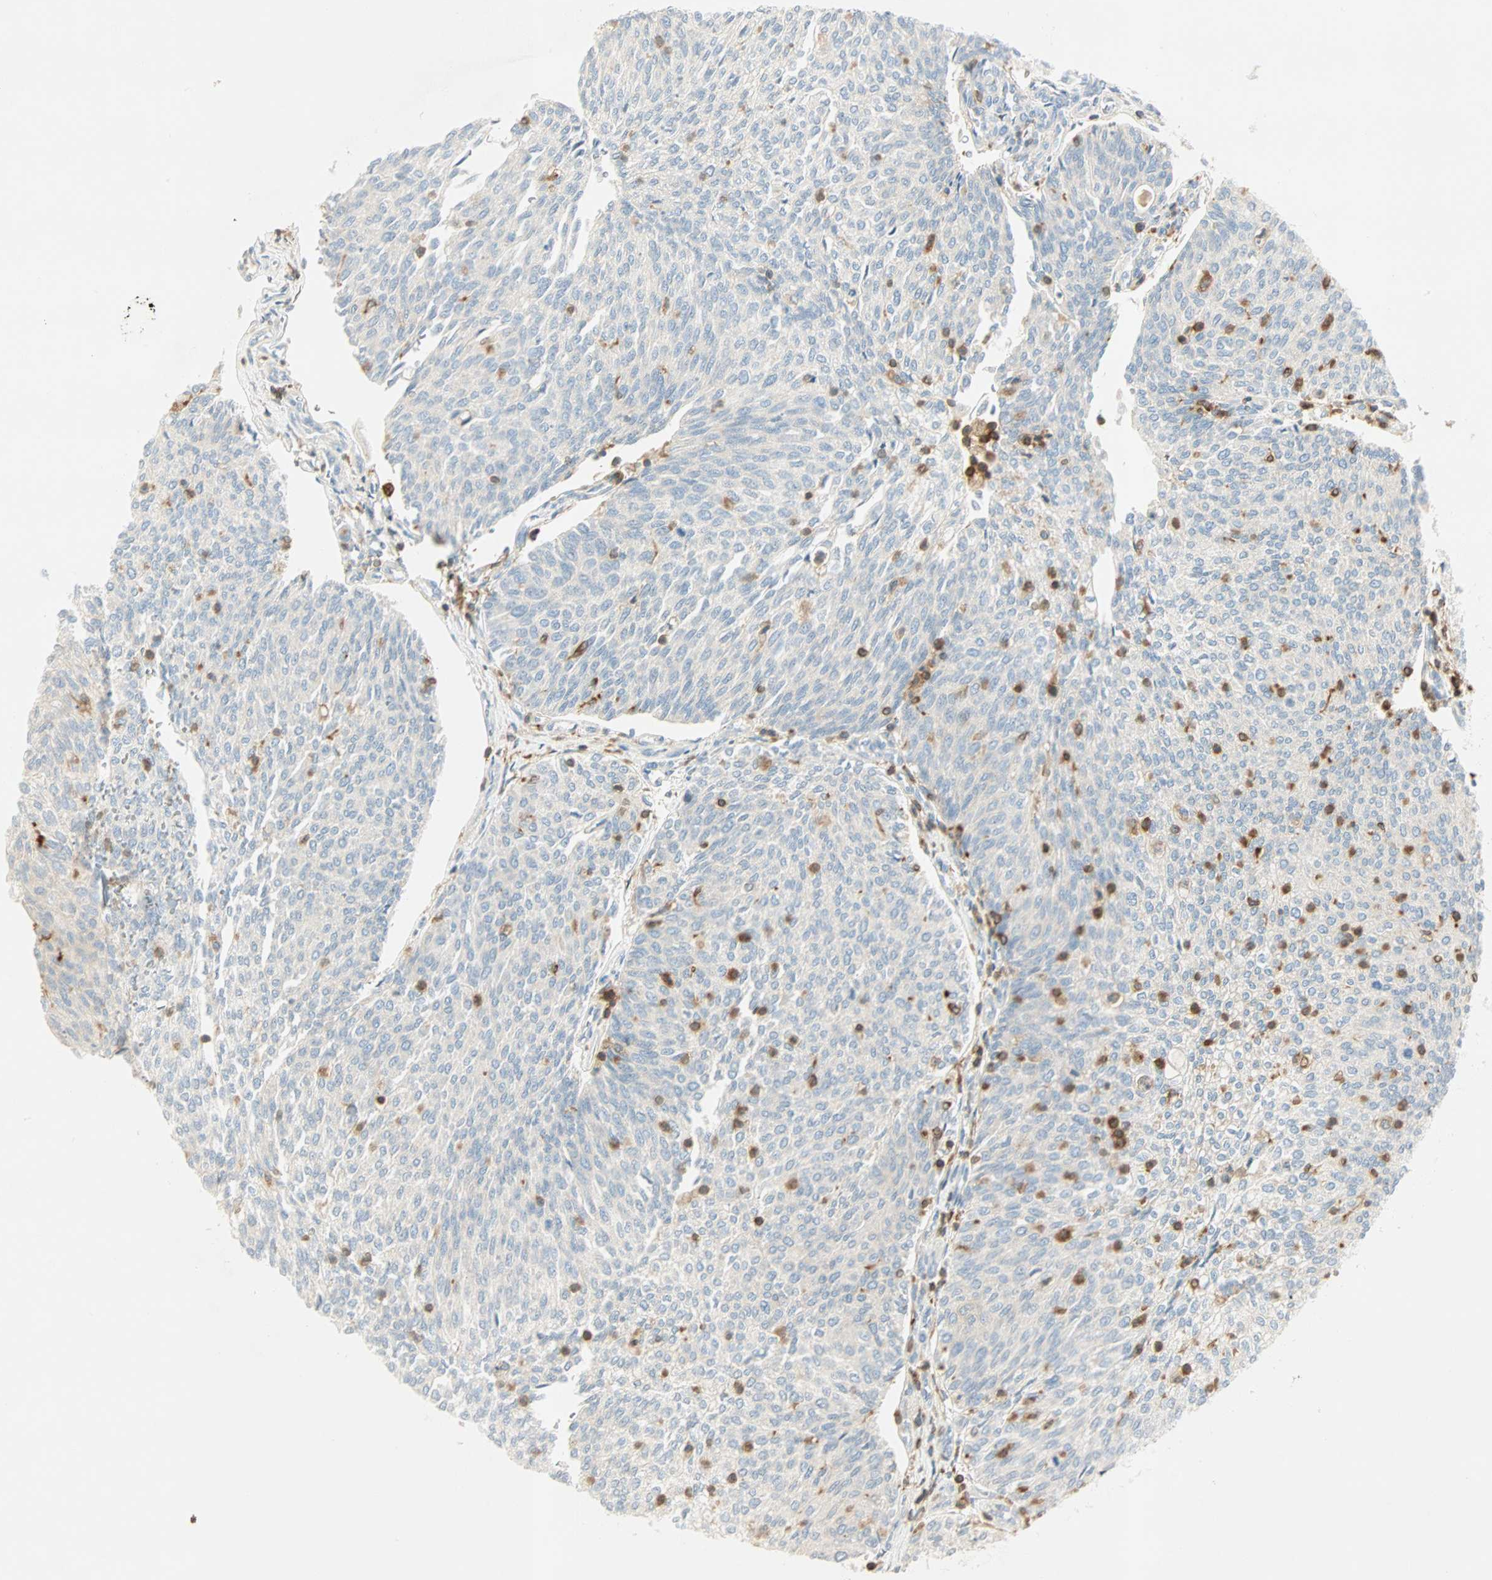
{"staining": {"intensity": "negative", "quantity": "none", "location": "none"}, "tissue": "urothelial cancer", "cell_type": "Tumor cells", "image_type": "cancer", "snomed": [{"axis": "morphology", "description": "Urothelial carcinoma, Low grade"}, {"axis": "topography", "description": "Urinary bladder"}], "caption": "An immunohistochemistry (IHC) photomicrograph of urothelial cancer is shown. There is no staining in tumor cells of urothelial cancer. (DAB (3,3'-diaminobenzidine) immunohistochemistry visualized using brightfield microscopy, high magnification).", "gene": "FMNL1", "patient": {"sex": "female", "age": 79}}